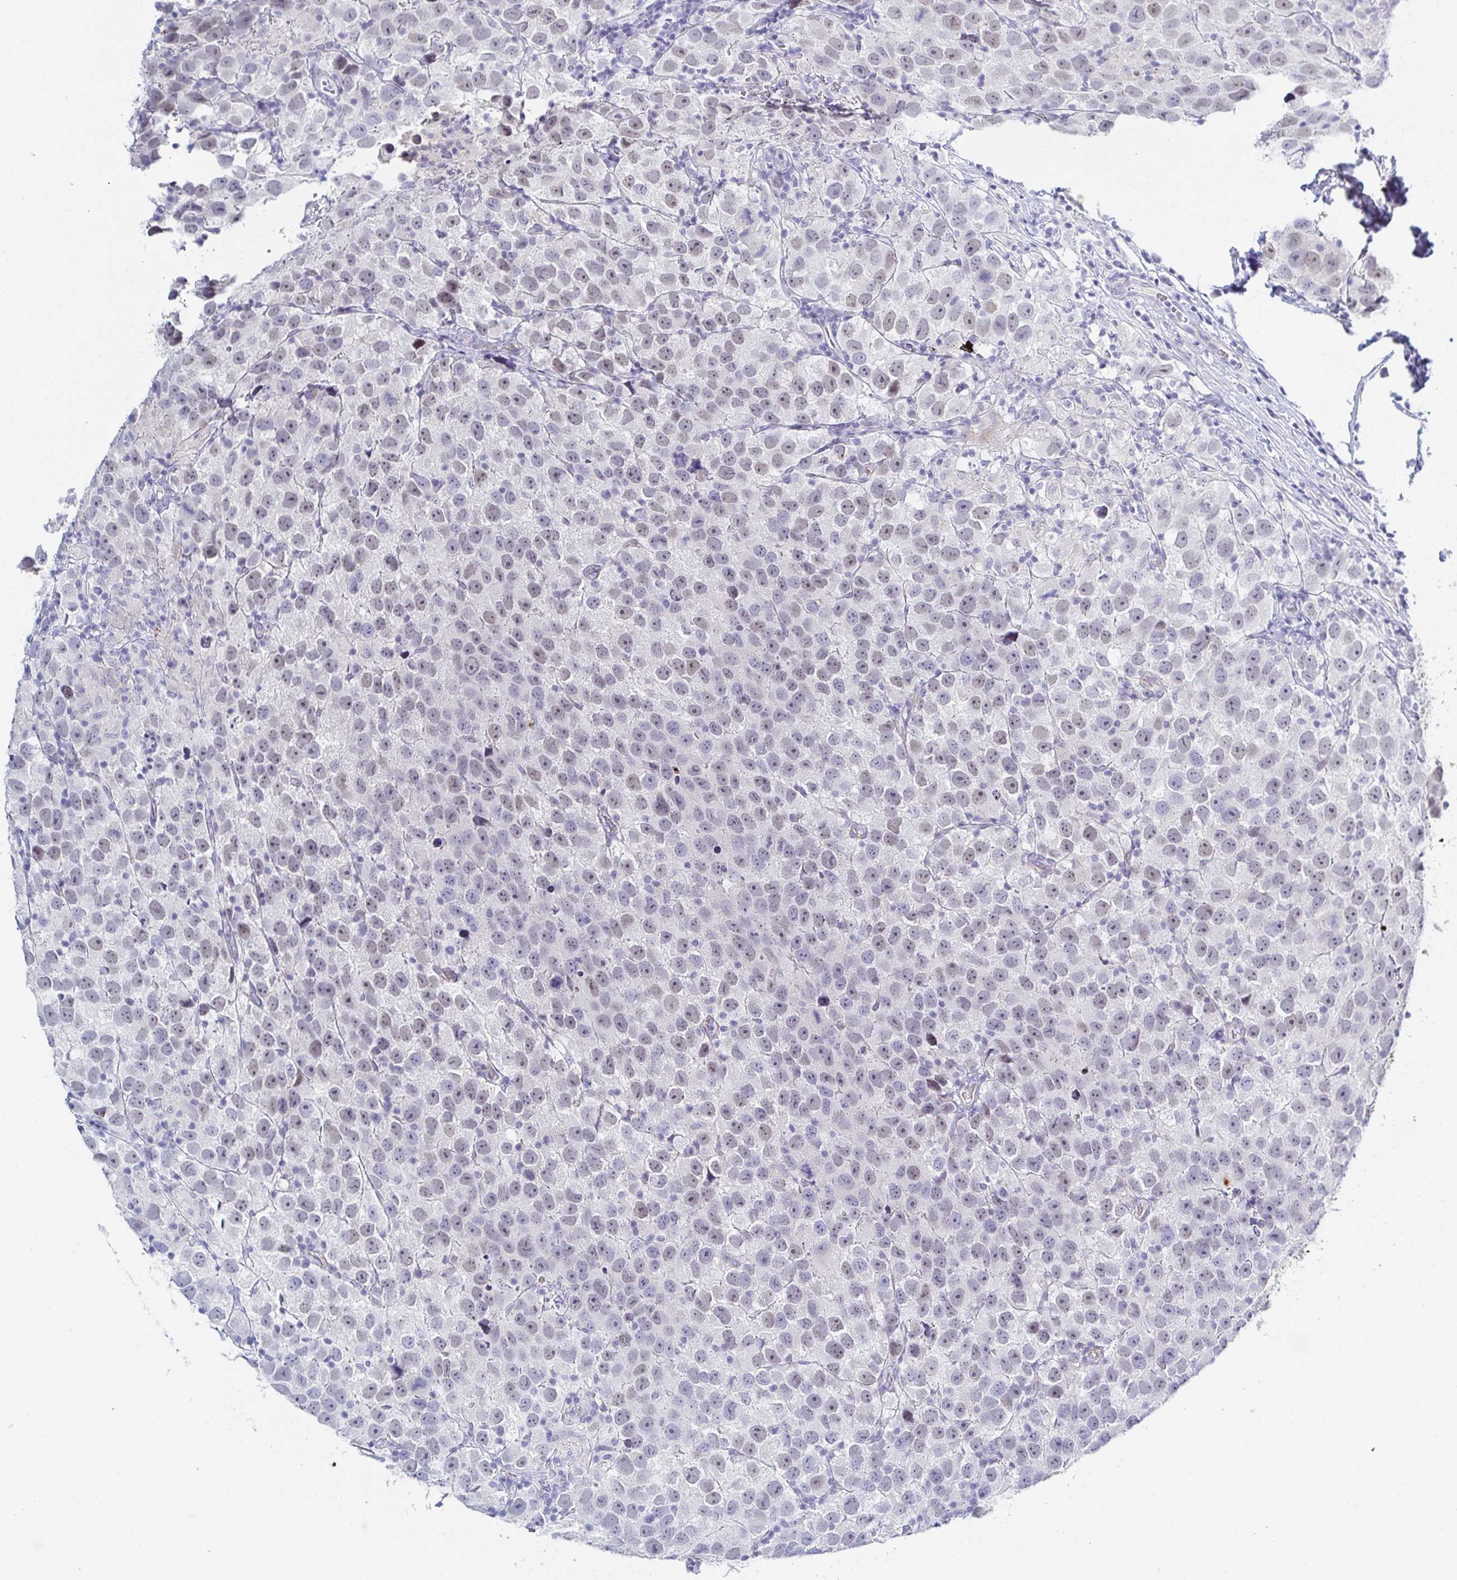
{"staining": {"intensity": "weak", "quantity": "<25%", "location": "nuclear"}, "tissue": "testis cancer", "cell_type": "Tumor cells", "image_type": "cancer", "snomed": [{"axis": "morphology", "description": "Seminoma, NOS"}, {"axis": "topography", "description": "Testis"}], "caption": "Testis cancer stained for a protein using immunohistochemistry (IHC) reveals no expression tumor cells.", "gene": "OR10K1", "patient": {"sex": "male", "age": 26}}